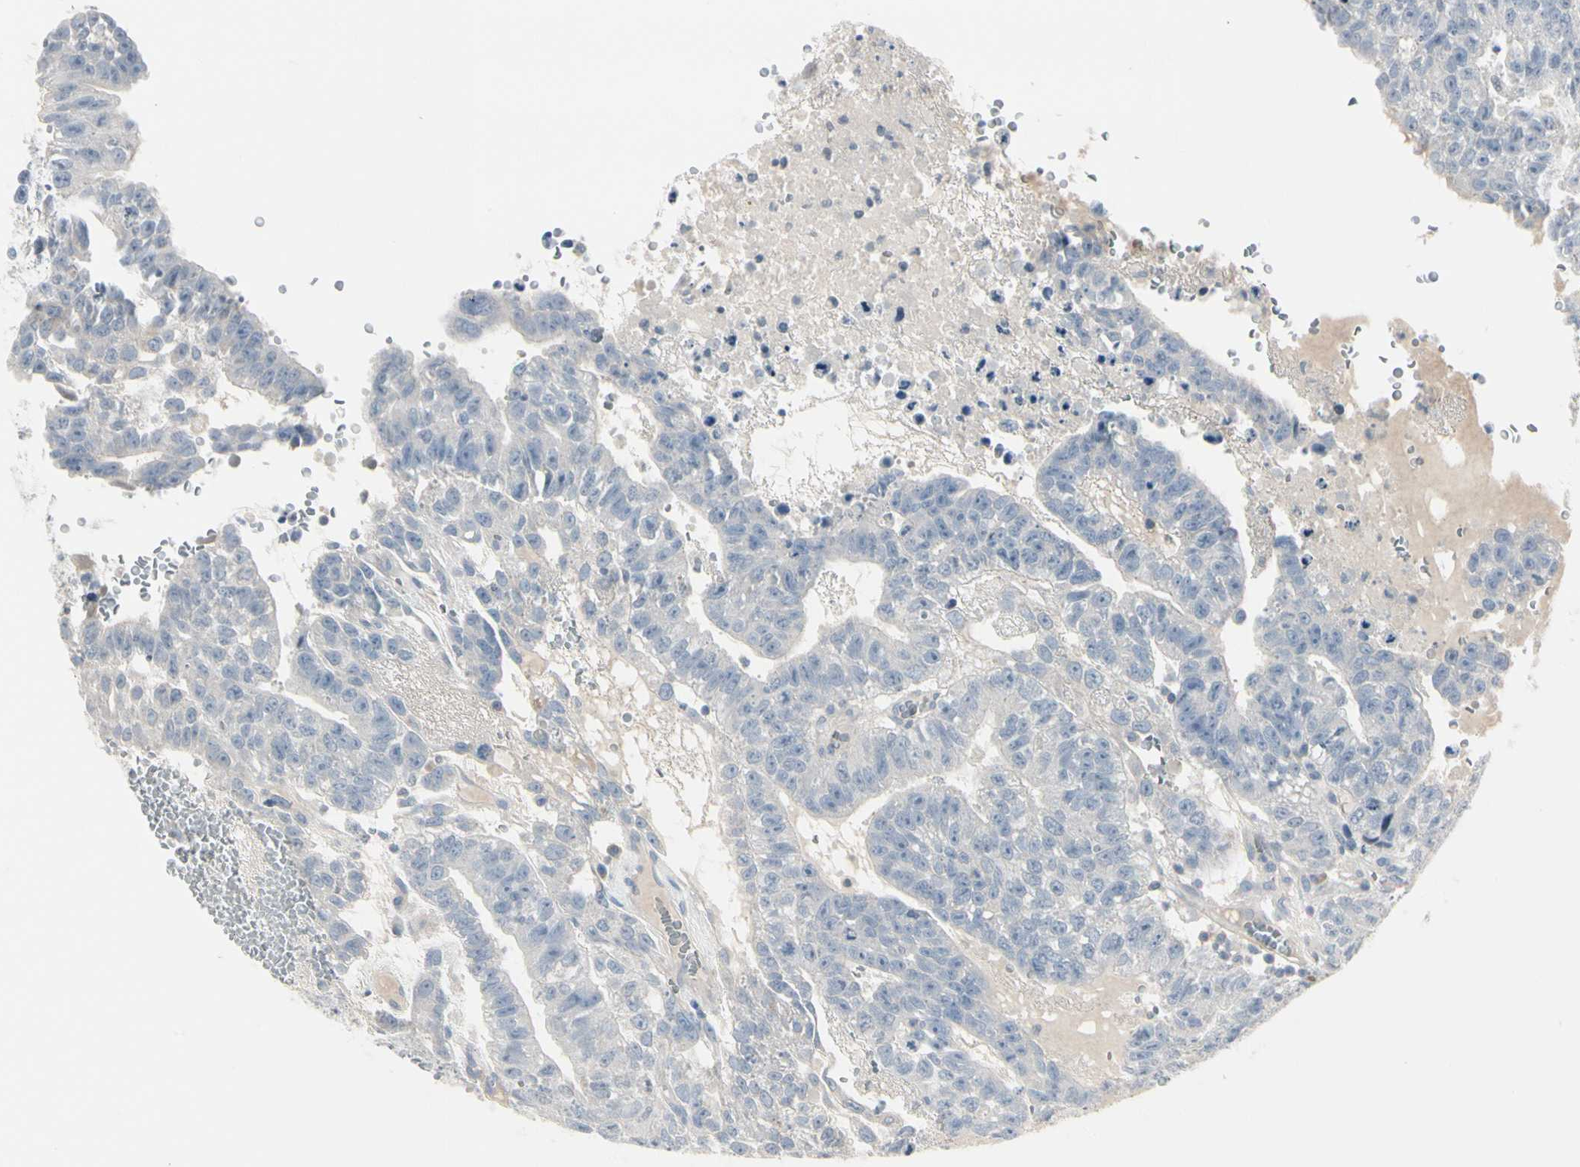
{"staining": {"intensity": "negative", "quantity": "none", "location": "none"}, "tissue": "testis cancer", "cell_type": "Tumor cells", "image_type": "cancer", "snomed": [{"axis": "morphology", "description": "Seminoma, NOS"}, {"axis": "morphology", "description": "Carcinoma, Embryonal, NOS"}, {"axis": "topography", "description": "Testis"}], "caption": "High magnification brightfield microscopy of embryonal carcinoma (testis) stained with DAB (brown) and counterstained with hematoxylin (blue): tumor cells show no significant expression. (DAB IHC, high magnification).", "gene": "DMPK", "patient": {"sex": "male", "age": 52}}